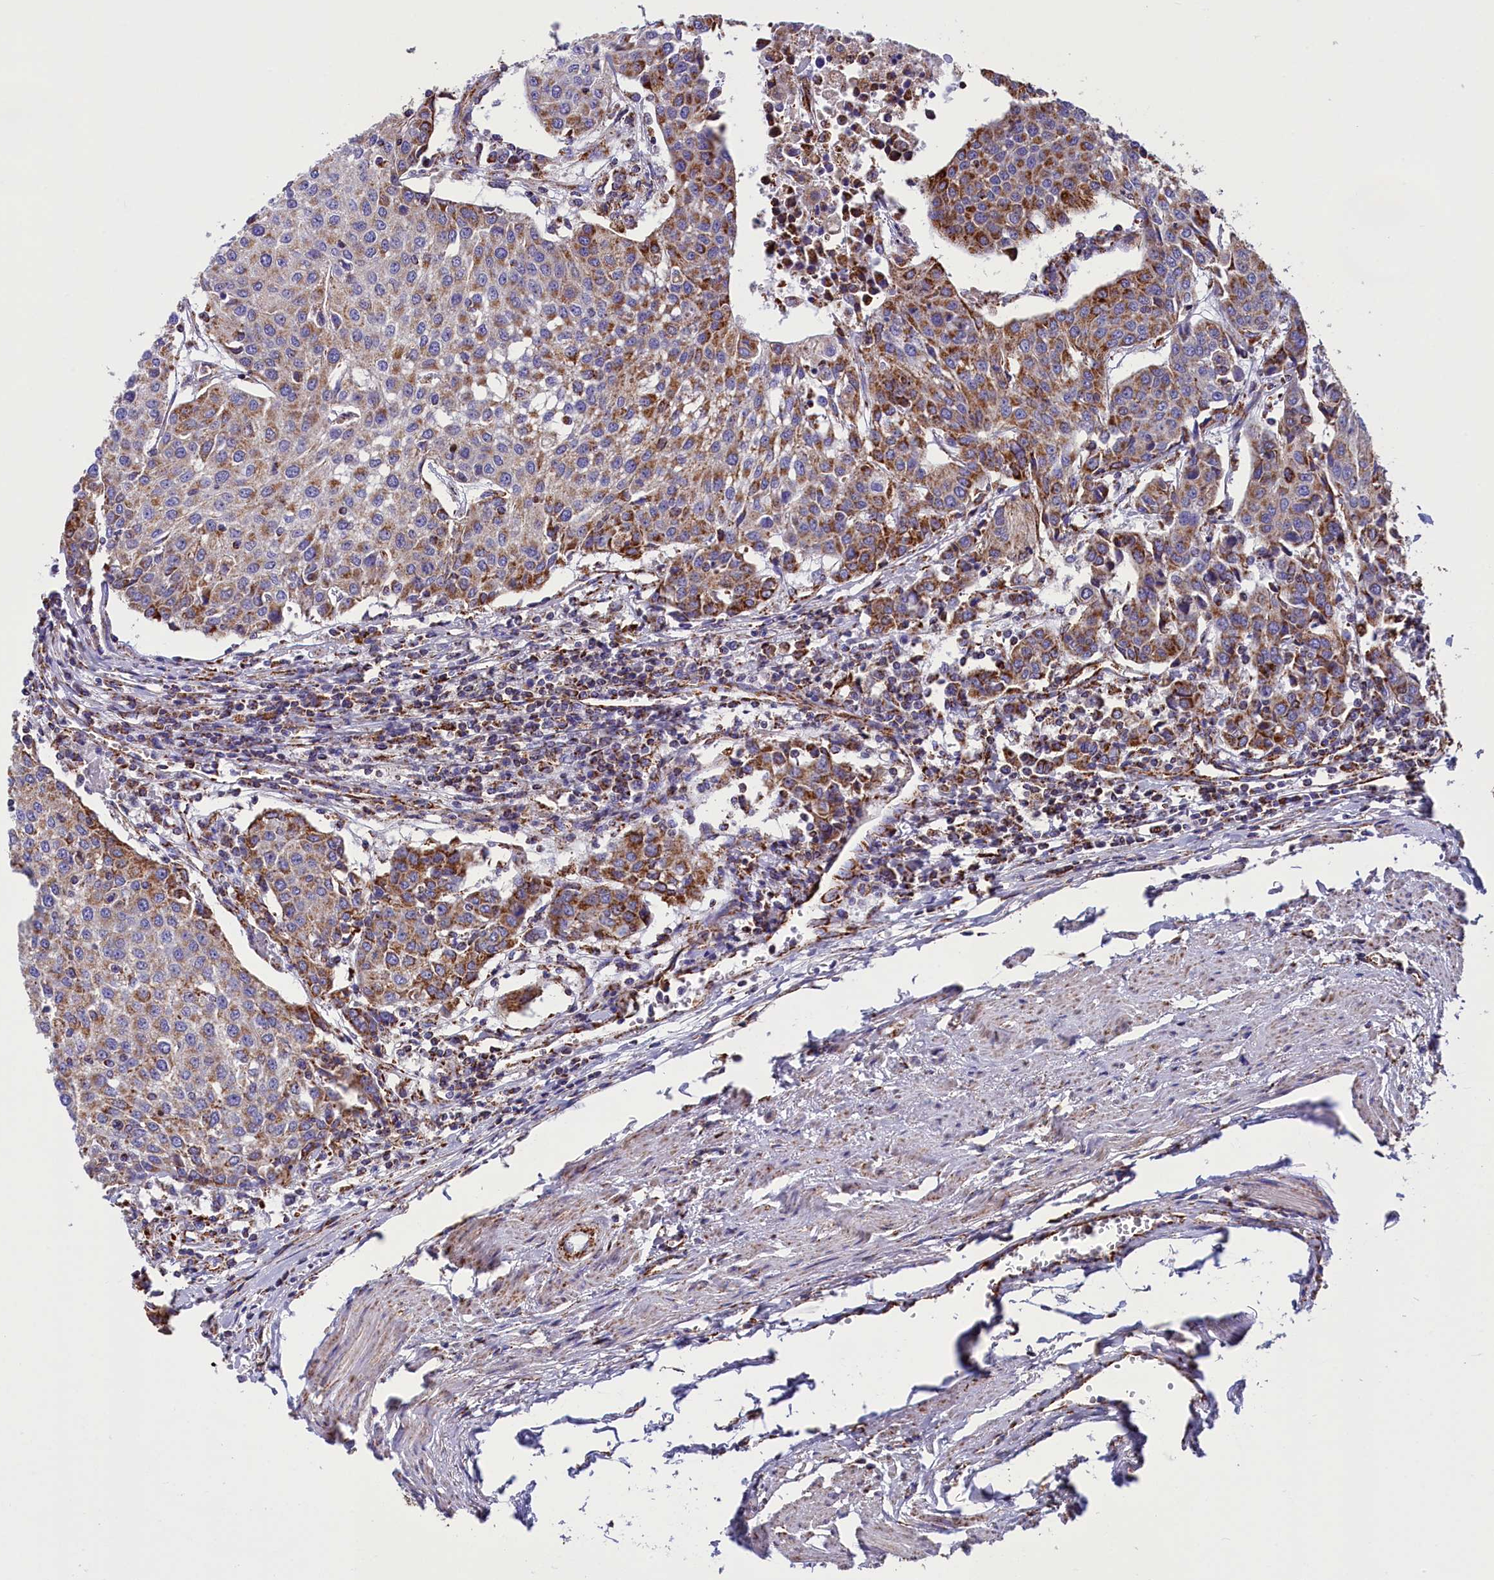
{"staining": {"intensity": "moderate", "quantity": ">75%", "location": "cytoplasmic/membranous"}, "tissue": "urothelial cancer", "cell_type": "Tumor cells", "image_type": "cancer", "snomed": [{"axis": "morphology", "description": "Urothelial carcinoma, High grade"}, {"axis": "topography", "description": "Urinary bladder"}], "caption": "A brown stain labels moderate cytoplasmic/membranous positivity of a protein in urothelial carcinoma (high-grade) tumor cells. Nuclei are stained in blue.", "gene": "SLC39A3", "patient": {"sex": "female", "age": 85}}